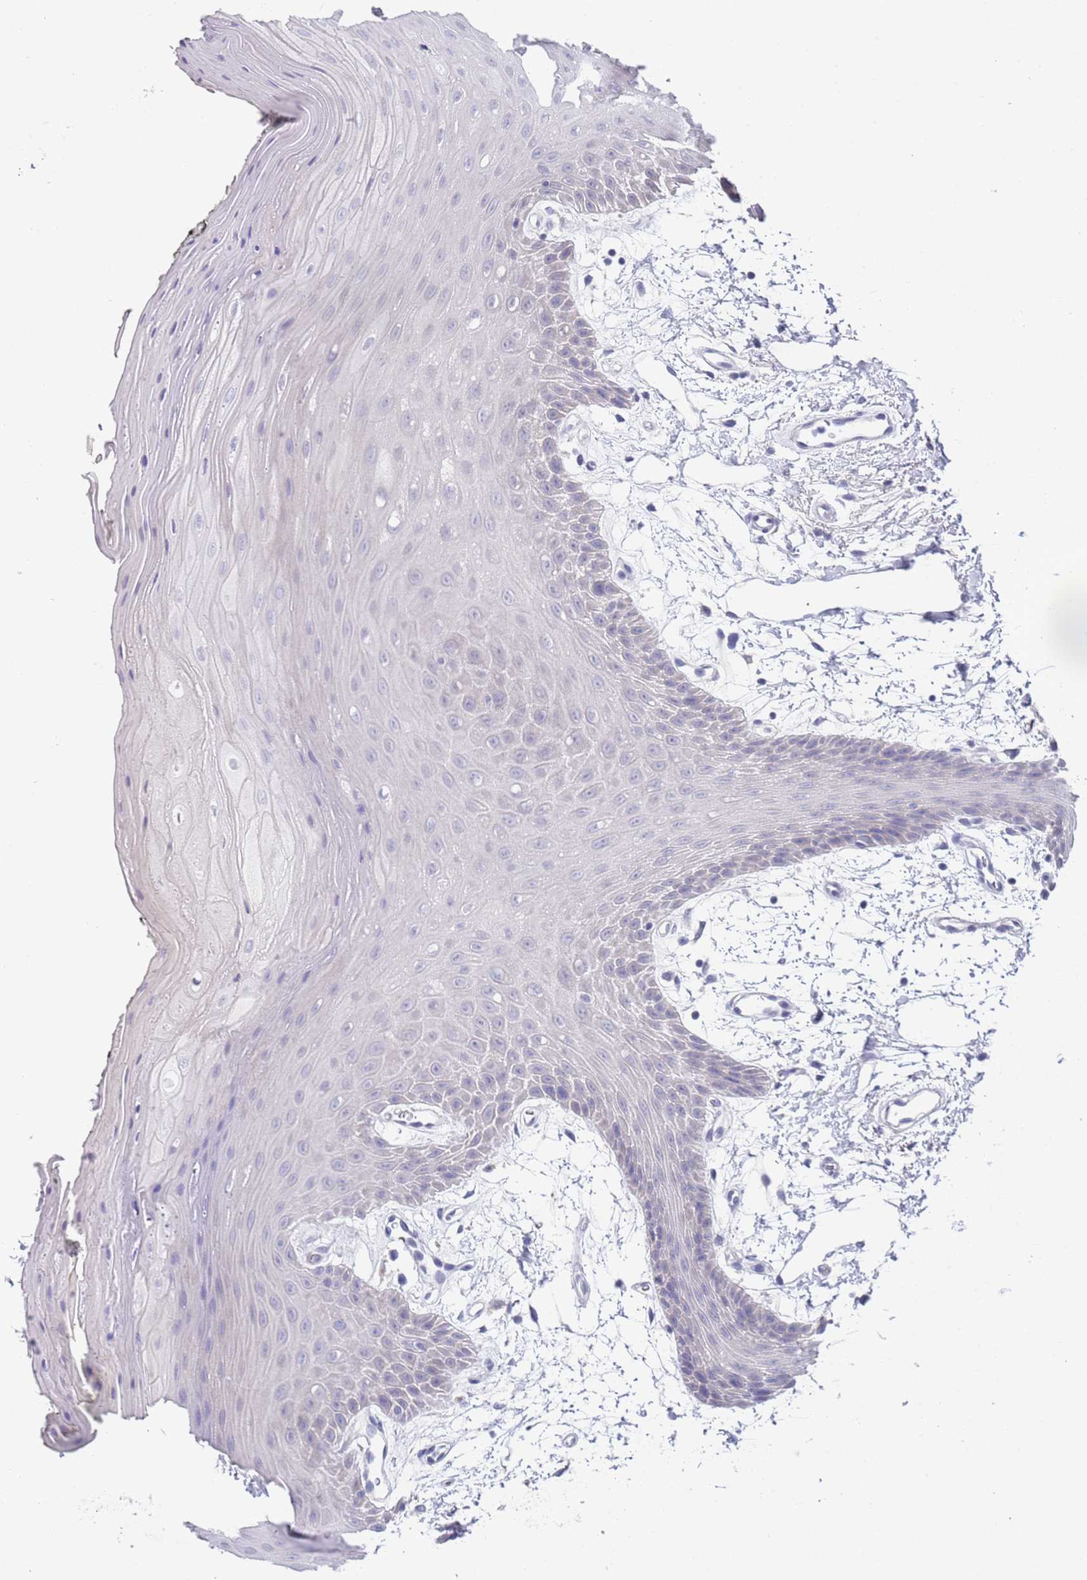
{"staining": {"intensity": "negative", "quantity": "none", "location": "none"}, "tissue": "oral mucosa", "cell_type": "Squamous epithelial cells", "image_type": "normal", "snomed": [{"axis": "morphology", "description": "Normal tissue, NOS"}, {"axis": "topography", "description": "Oral tissue"}, {"axis": "topography", "description": "Tounge, NOS"}], "caption": "Protein analysis of benign oral mucosa demonstrates no significant staining in squamous epithelial cells.", "gene": "SPIRE2", "patient": {"sex": "female", "age": 59}}